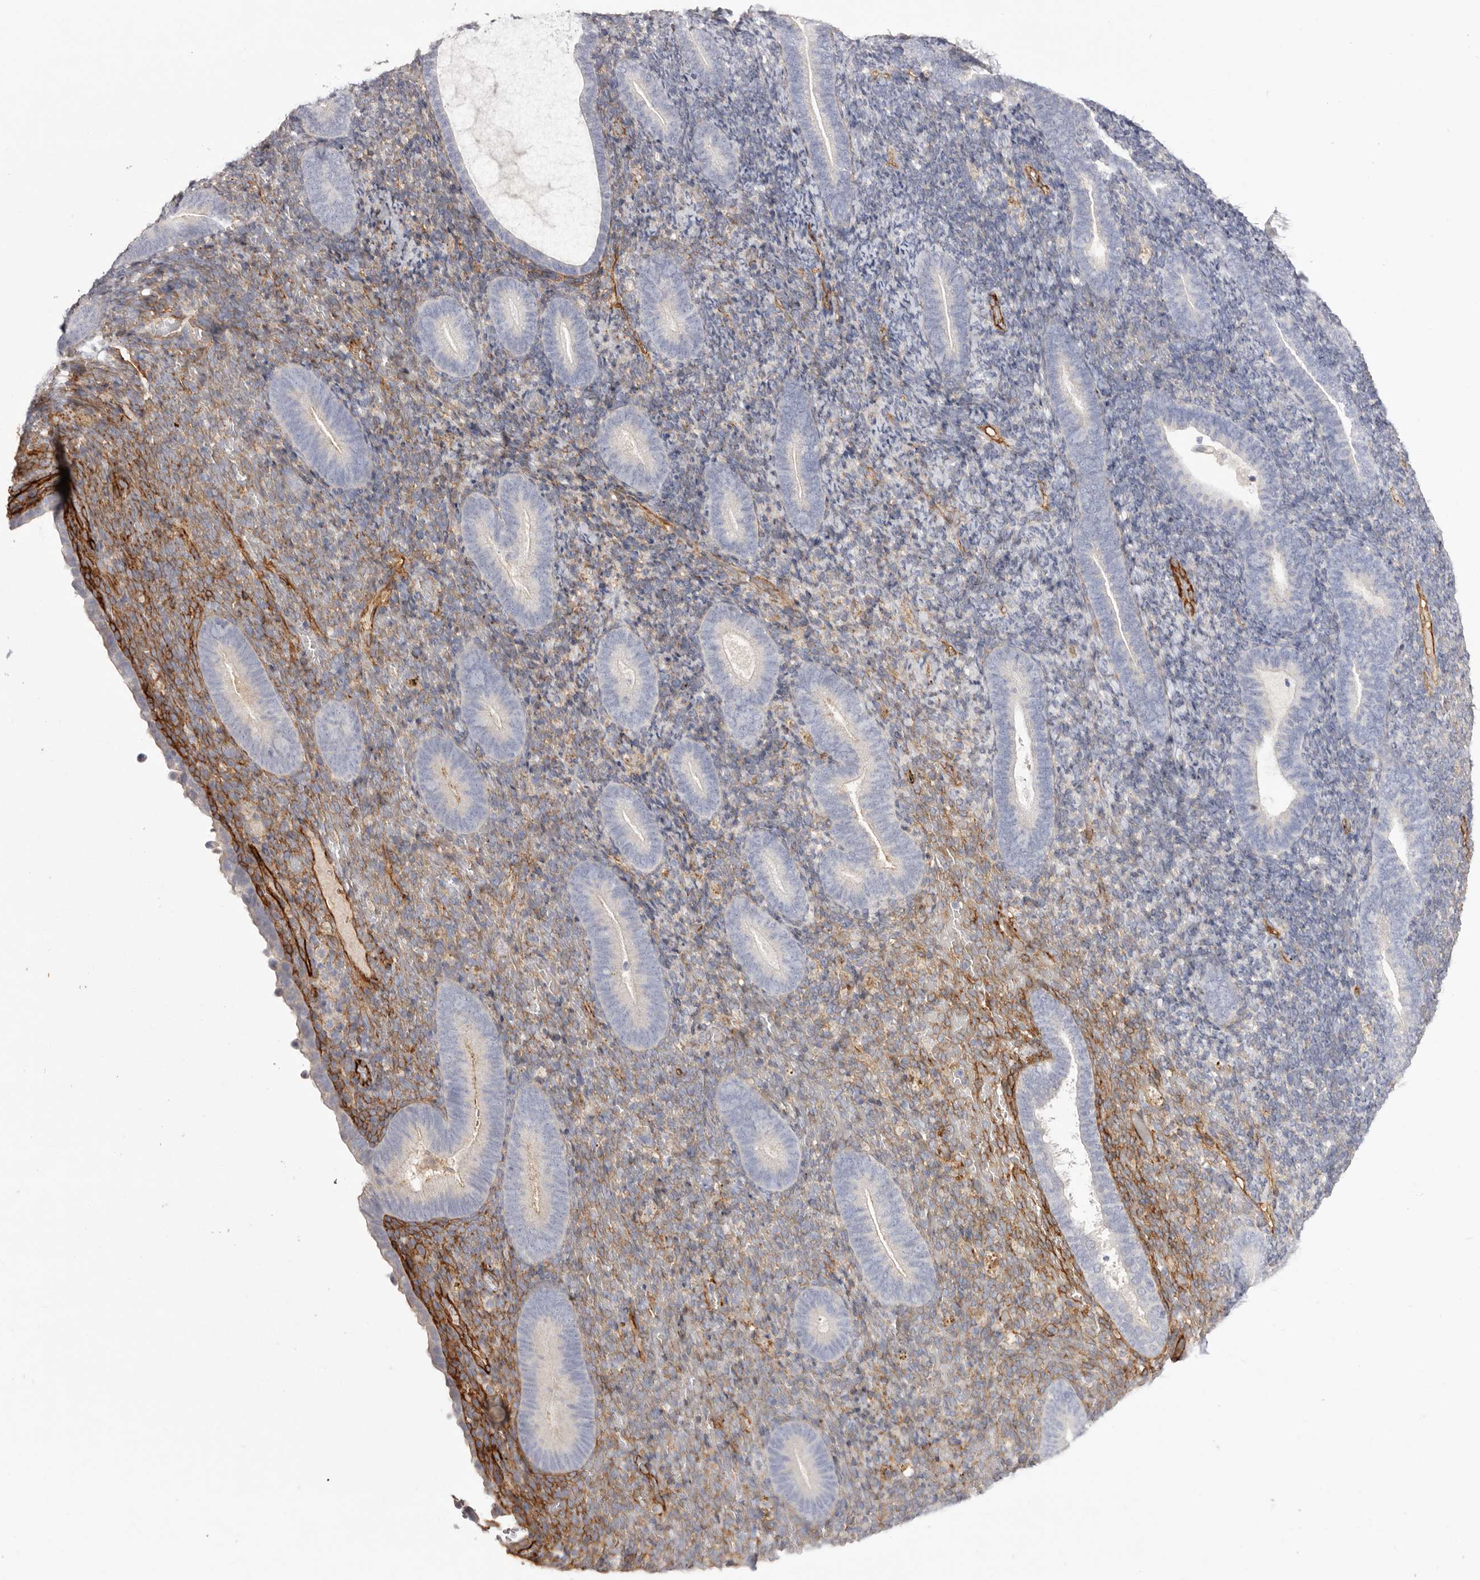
{"staining": {"intensity": "moderate", "quantity": "25%-75%", "location": "cytoplasmic/membranous"}, "tissue": "endometrium", "cell_type": "Cells in endometrial stroma", "image_type": "normal", "snomed": [{"axis": "morphology", "description": "Normal tissue, NOS"}, {"axis": "topography", "description": "Endometrium"}], "caption": "Immunohistochemical staining of benign endometrium displays 25%-75% levels of moderate cytoplasmic/membranous protein staining in about 25%-75% of cells in endometrial stroma.", "gene": "LRRC66", "patient": {"sex": "female", "age": 51}}